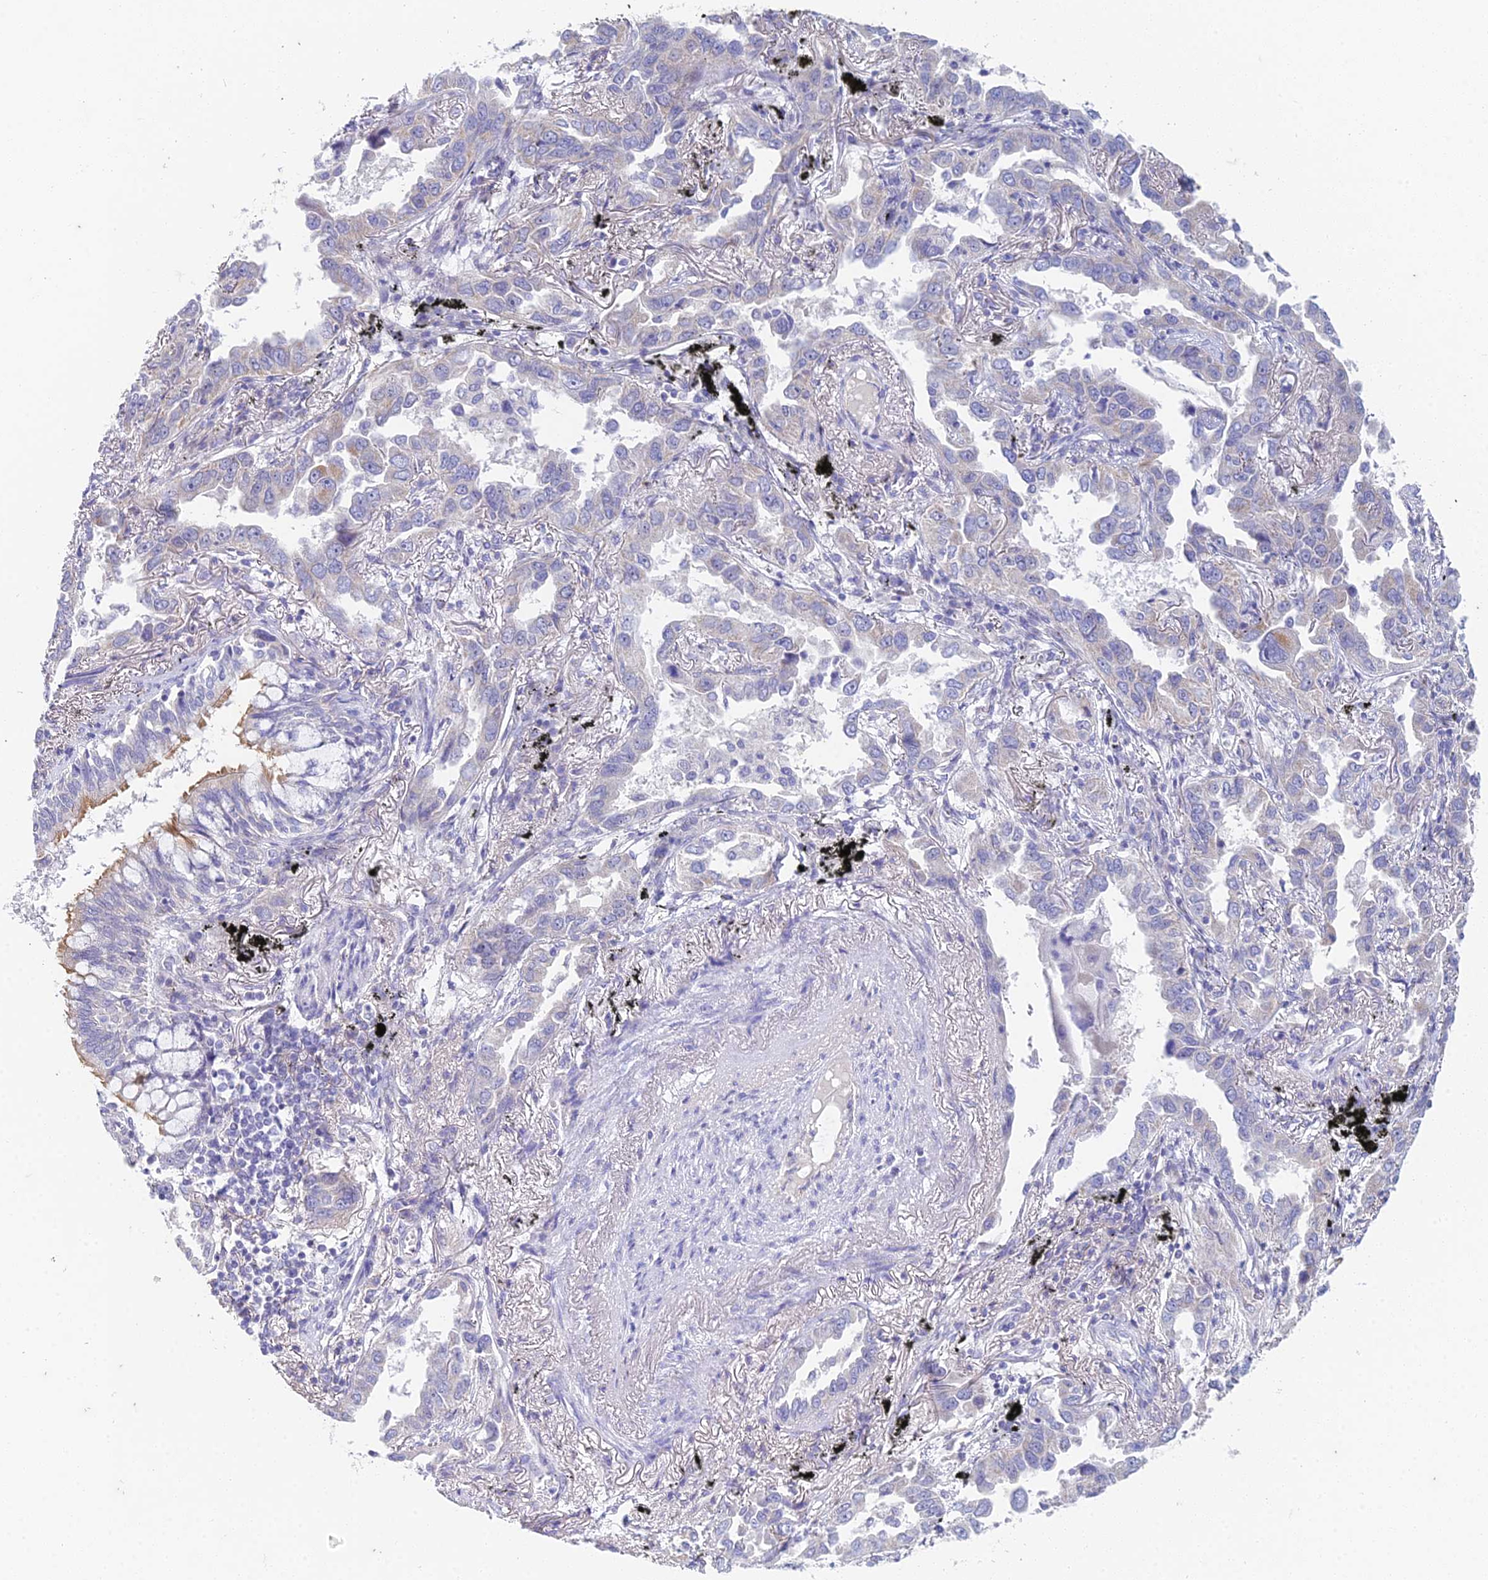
{"staining": {"intensity": "negative", "quantity": "none", "location": "none"}, "tissue": "lung cancer", "cell_type": "Tumor cells", "image_type": "cancer", "snomed": [{"axis": "morphology", "description": "Adenocarcinoma, NOS"}, {"axis": "topography", "description": "Lung"}], "caption": "There is no significant expression in tumor cells of lung cancer.", "gene": "EEF2KMT", "patient": {"sex": "male", "age": 67}}